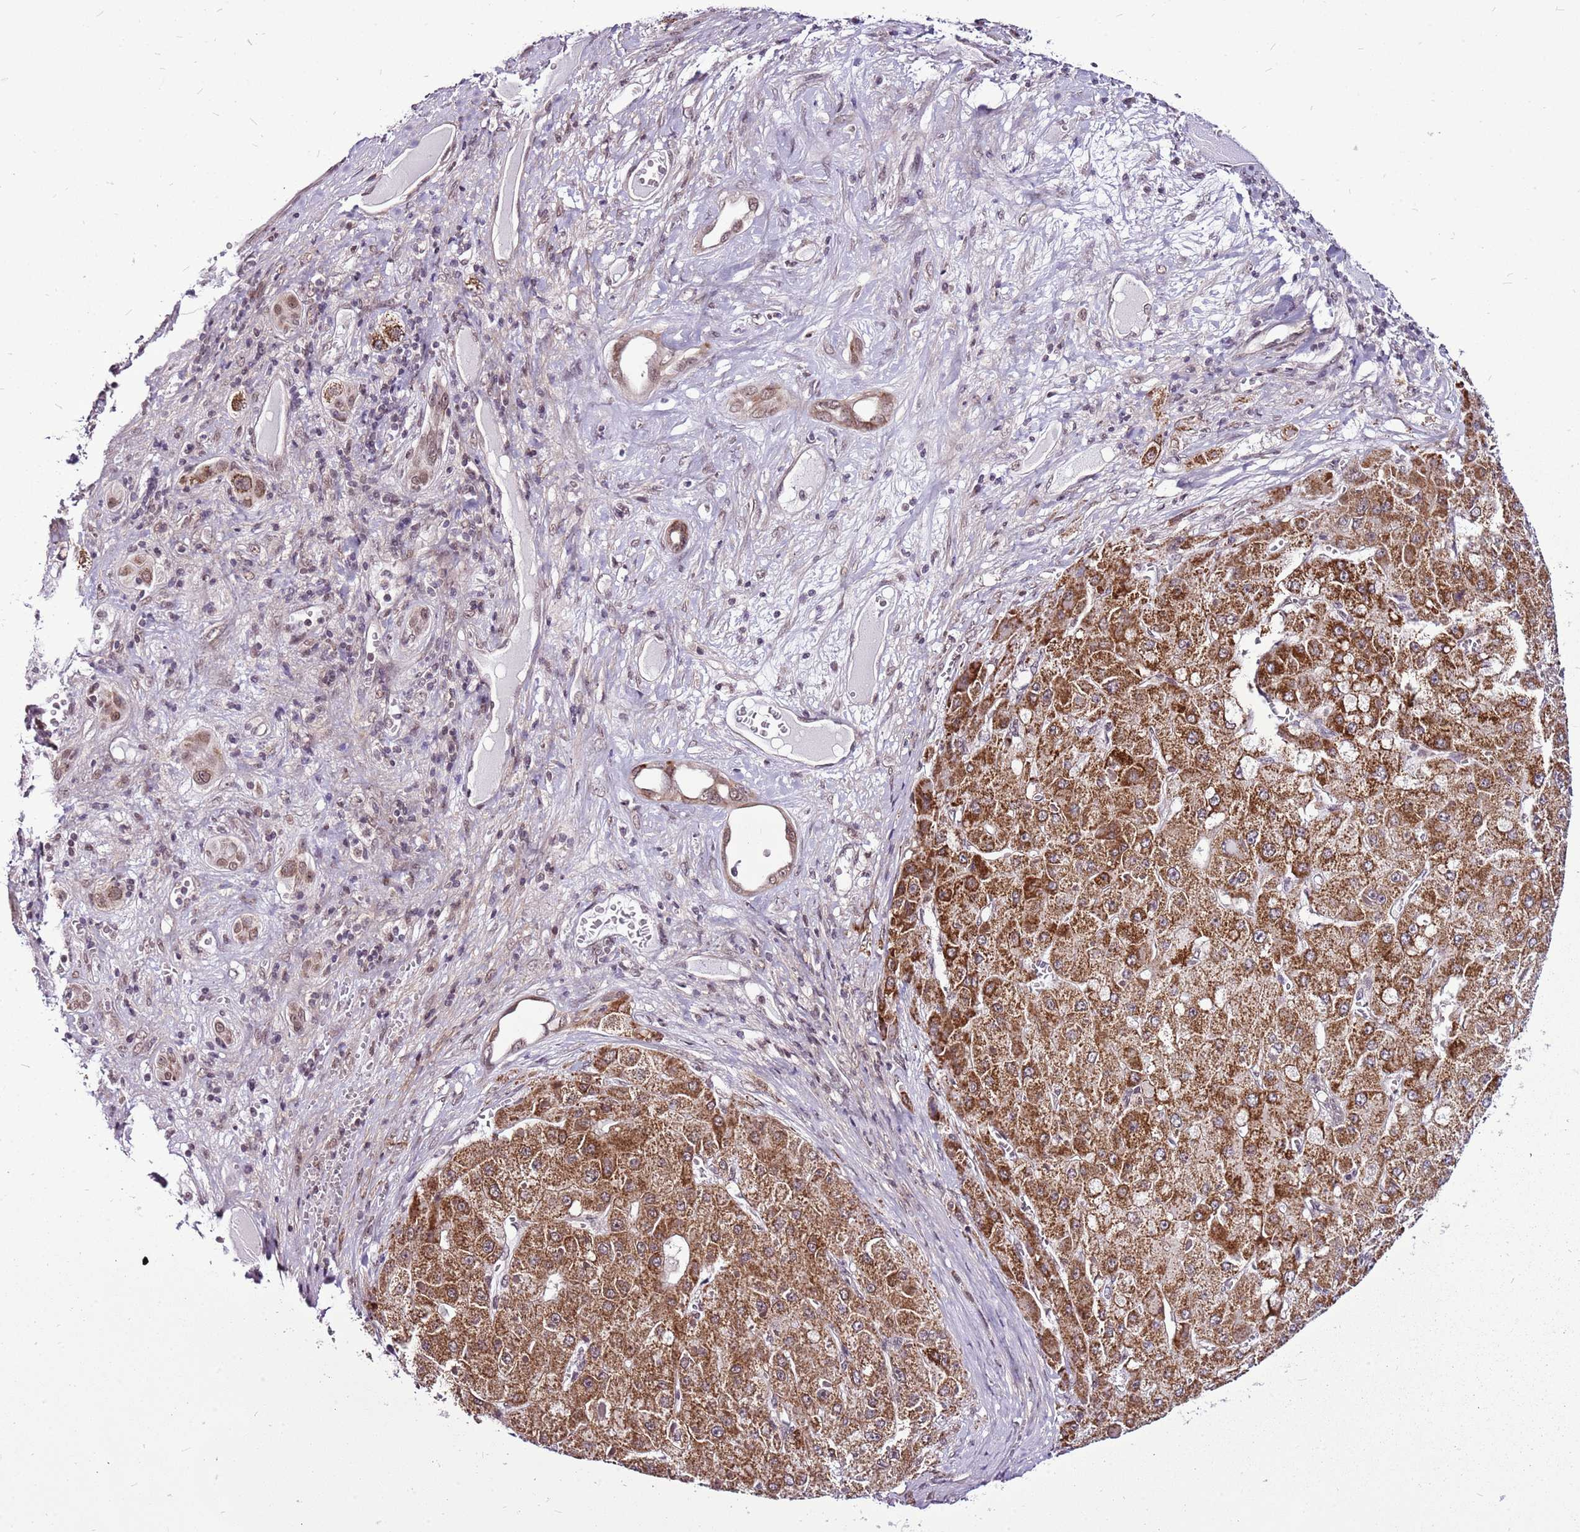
{"staining": {"intensity": "strong", "quantity": ">75%", "location": "cytoplasmic/membranous"}, "tissue": "liver cancer", "cell_type": "Tumor cells", "image_type": "cancer", "snomed": [{"axis": "morphology", "description": "Carcinoma, Hepatocellular, NOS"}, {"axis": "topography", "description": "Liver"}], "caption": "Immunohistochemical staining of human hepatocellular carcinoma (liver) shows high levels of strong cytoplasmic/membranous staining in about >75% of tumor cells.", "gene": "CCDC166", "patient": {"sex": "female", "age": 73}}